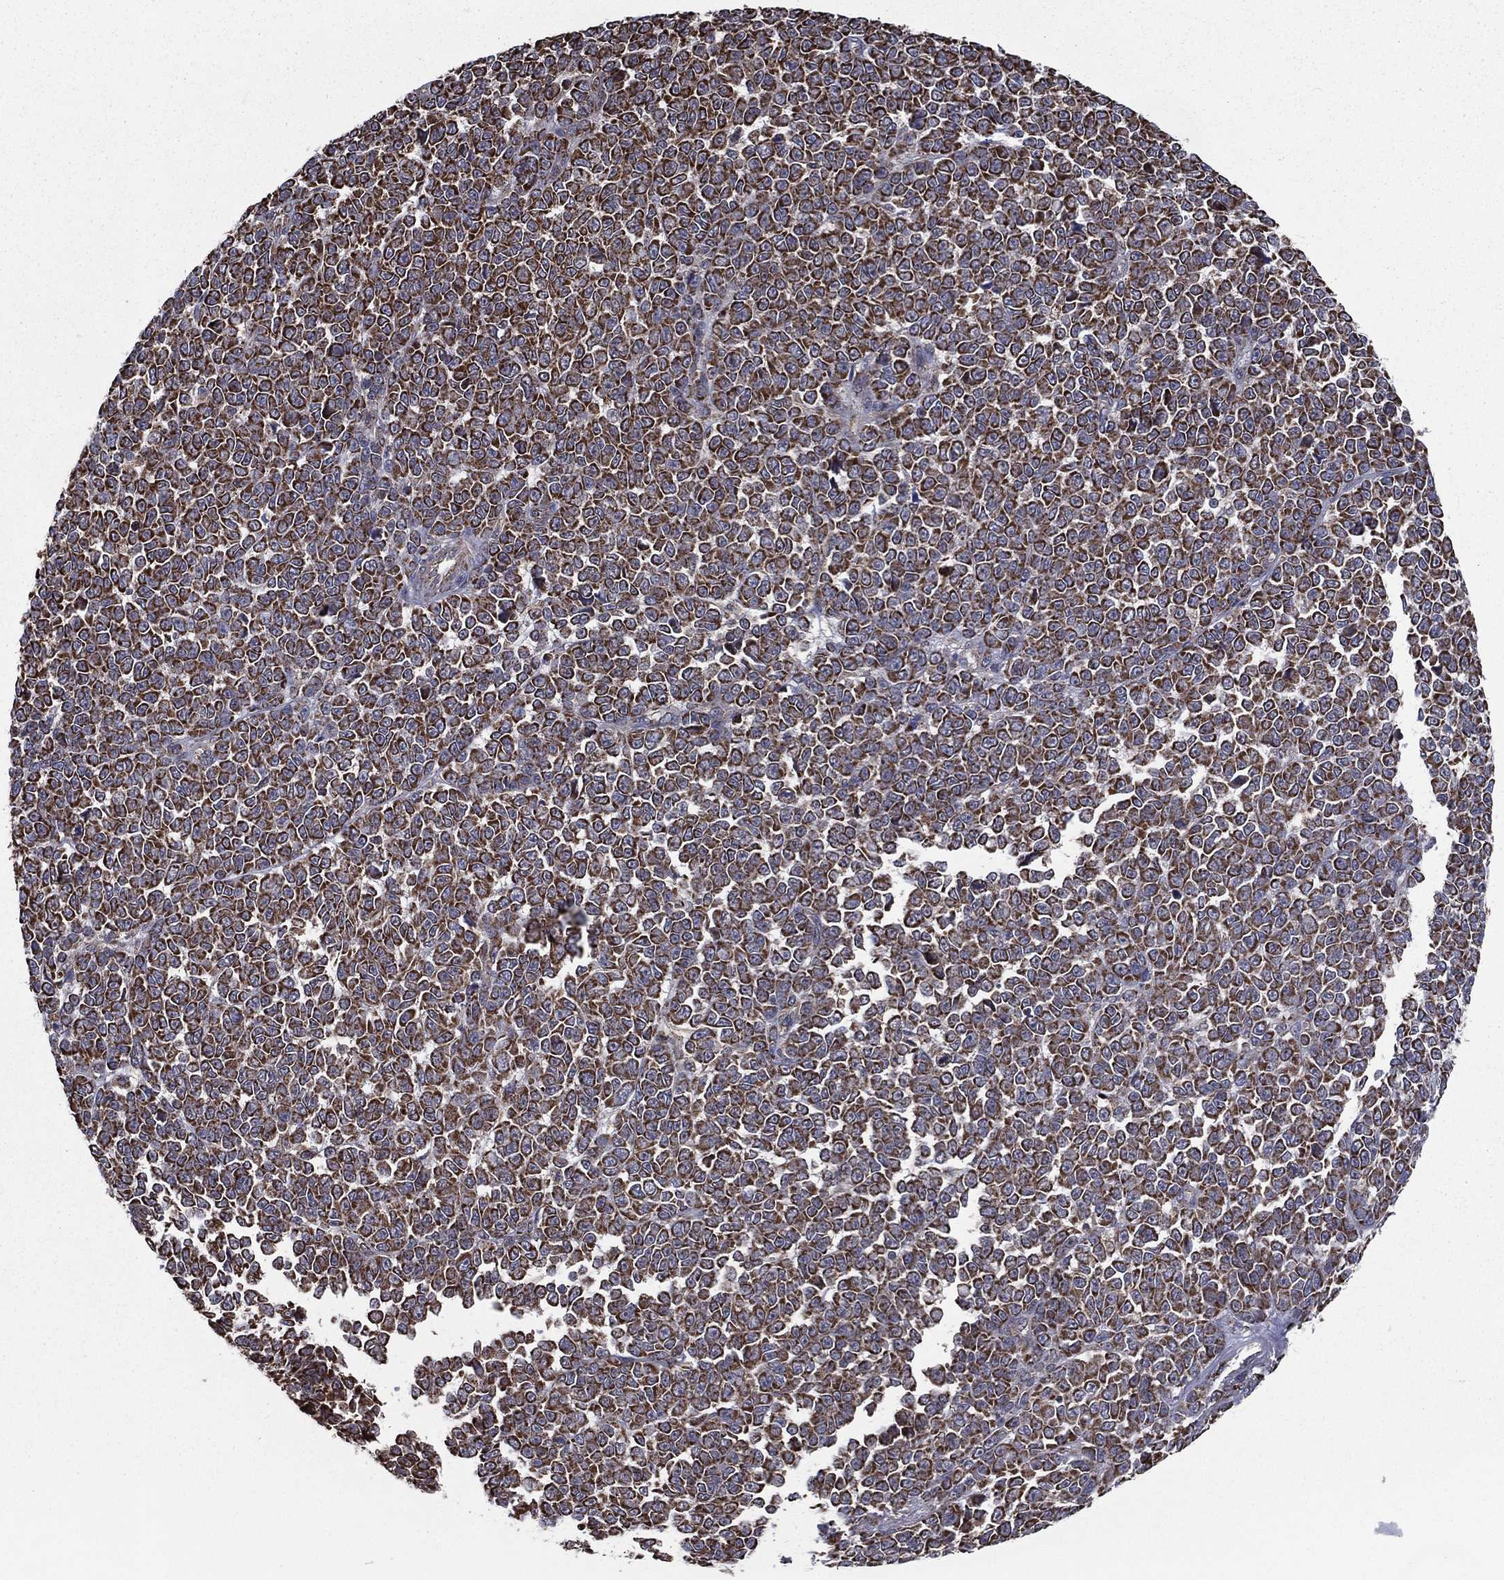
{"staining": {"intensity": "strong", "quantity": ">75%", "location": "cytoplasmic/membranous"}, "tissue": "melanoma", "cell_type": "Tumor cells", "image_type": "cancer", "snomed": [{"axis": "morphology", "description": "Malignant melanoma, NOS"}, {"axis": "topography", "description": "Skin"}], "caption": "Immunohistochemical staining of melanoma reveals high levels of strong cytoplasmic/membranous staining in approximately >75% of tumor cells. The staining is performed using DAB (3,3'-diaminobenzidine) brown chromogen to label protein expression. The nuclei are counter-stained blue using hematoxylin.", "gene": "RIGI", "patient": {"sex": "female", "age": 95}}